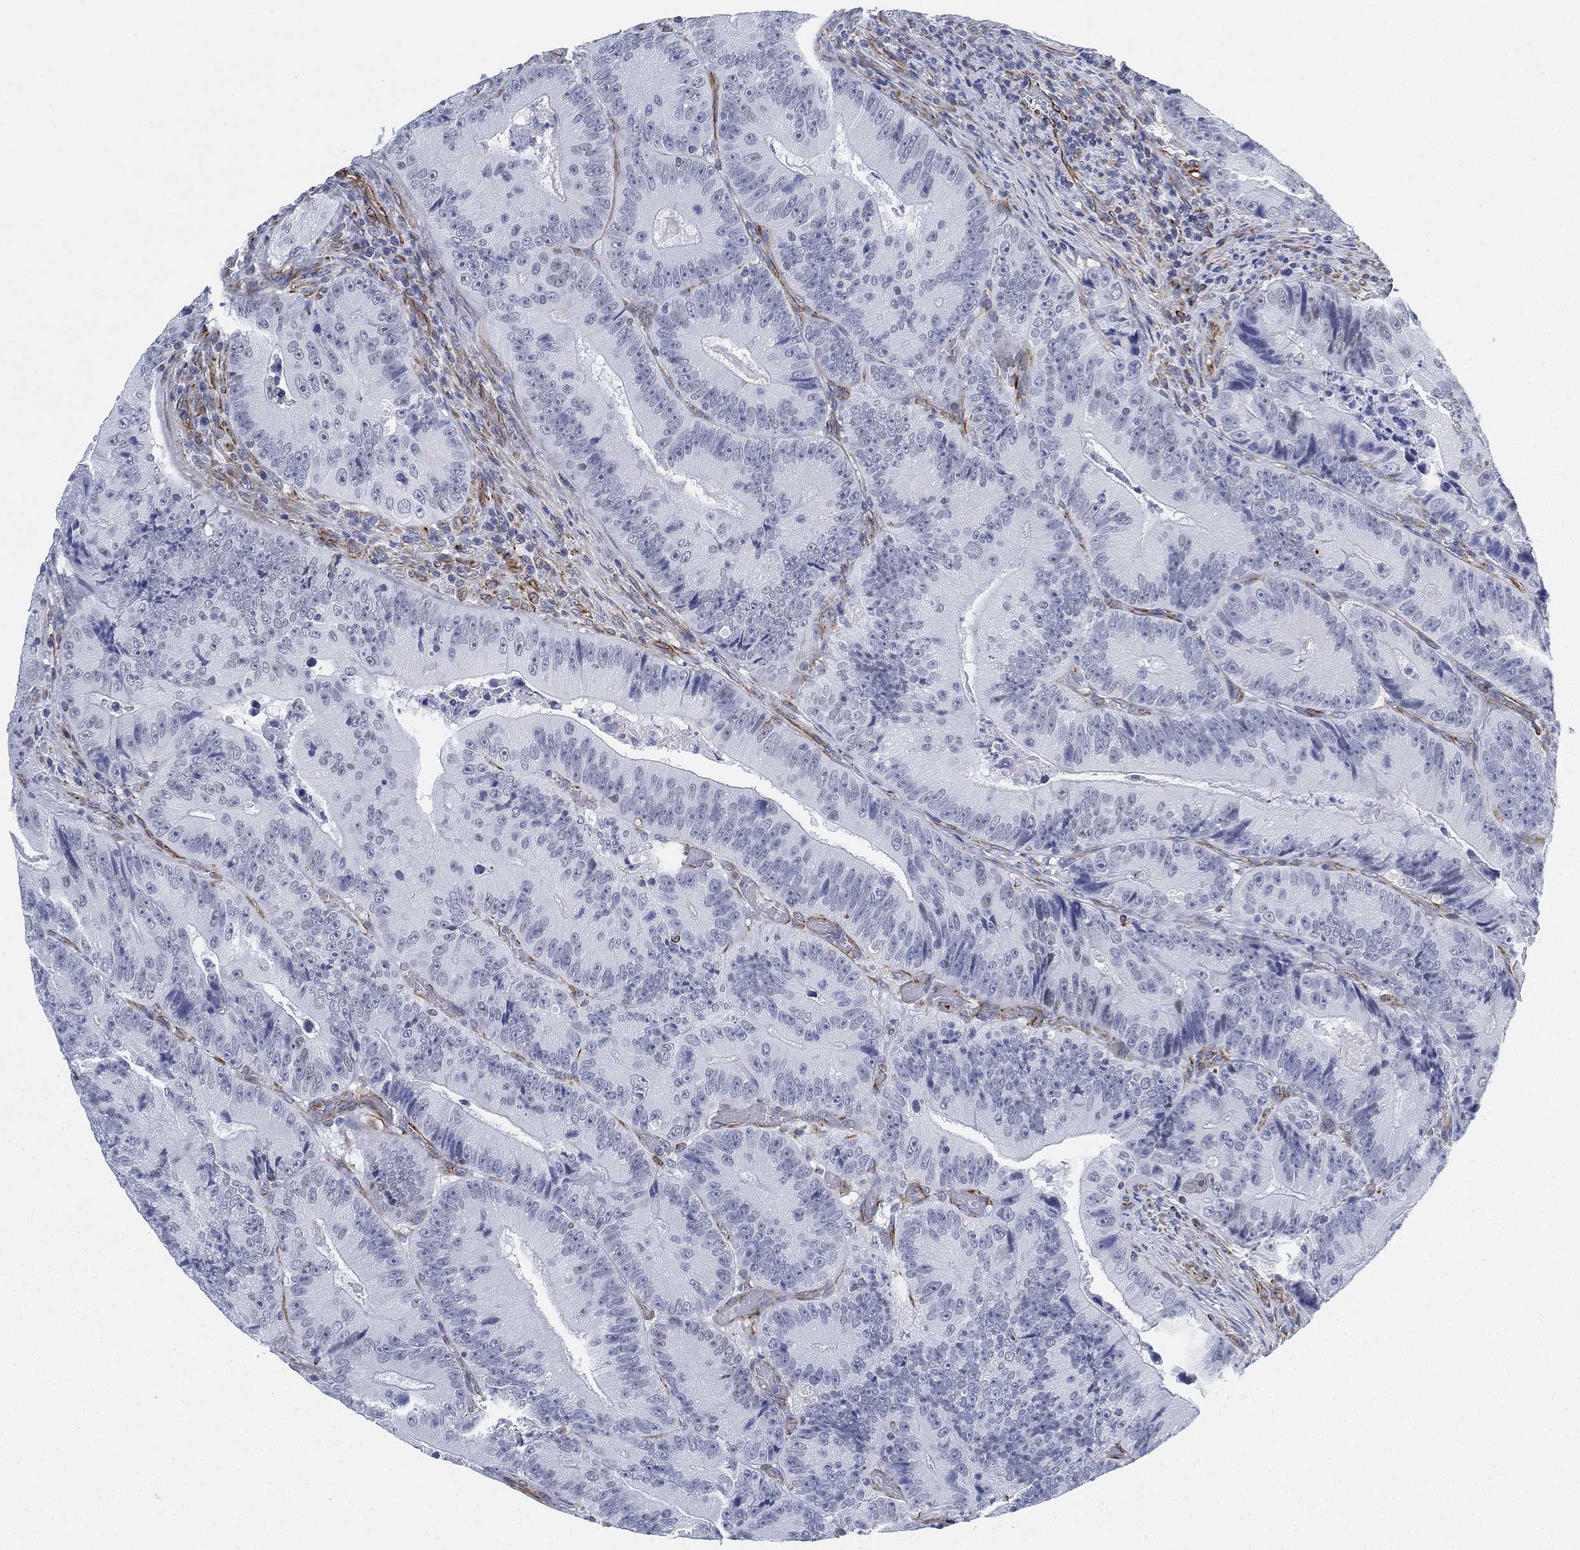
{"staining": {"intensity": "negative", "quantity": "none", "location": "none"}, "tissue": "colorectal cancer", "cell_type": "Tumor cells", "image_type": "cancer", "snomed": [{"axis": "morphology", "description": "Adenocarcinoma, NOS"}, {"axis": "topography", "description": "Colon"}], "caption": "A micrograph of colorectal adenocarcinoma stained for a protein shows no brown staining in tumor cells. The staining is performed using DAB (3,3'-diaminobenzidine) brown chromogen with nuclei counter-stained in using hematoxylin.", "gene": "PSKH2", "patient": {"sex": "female", "age": 86}}